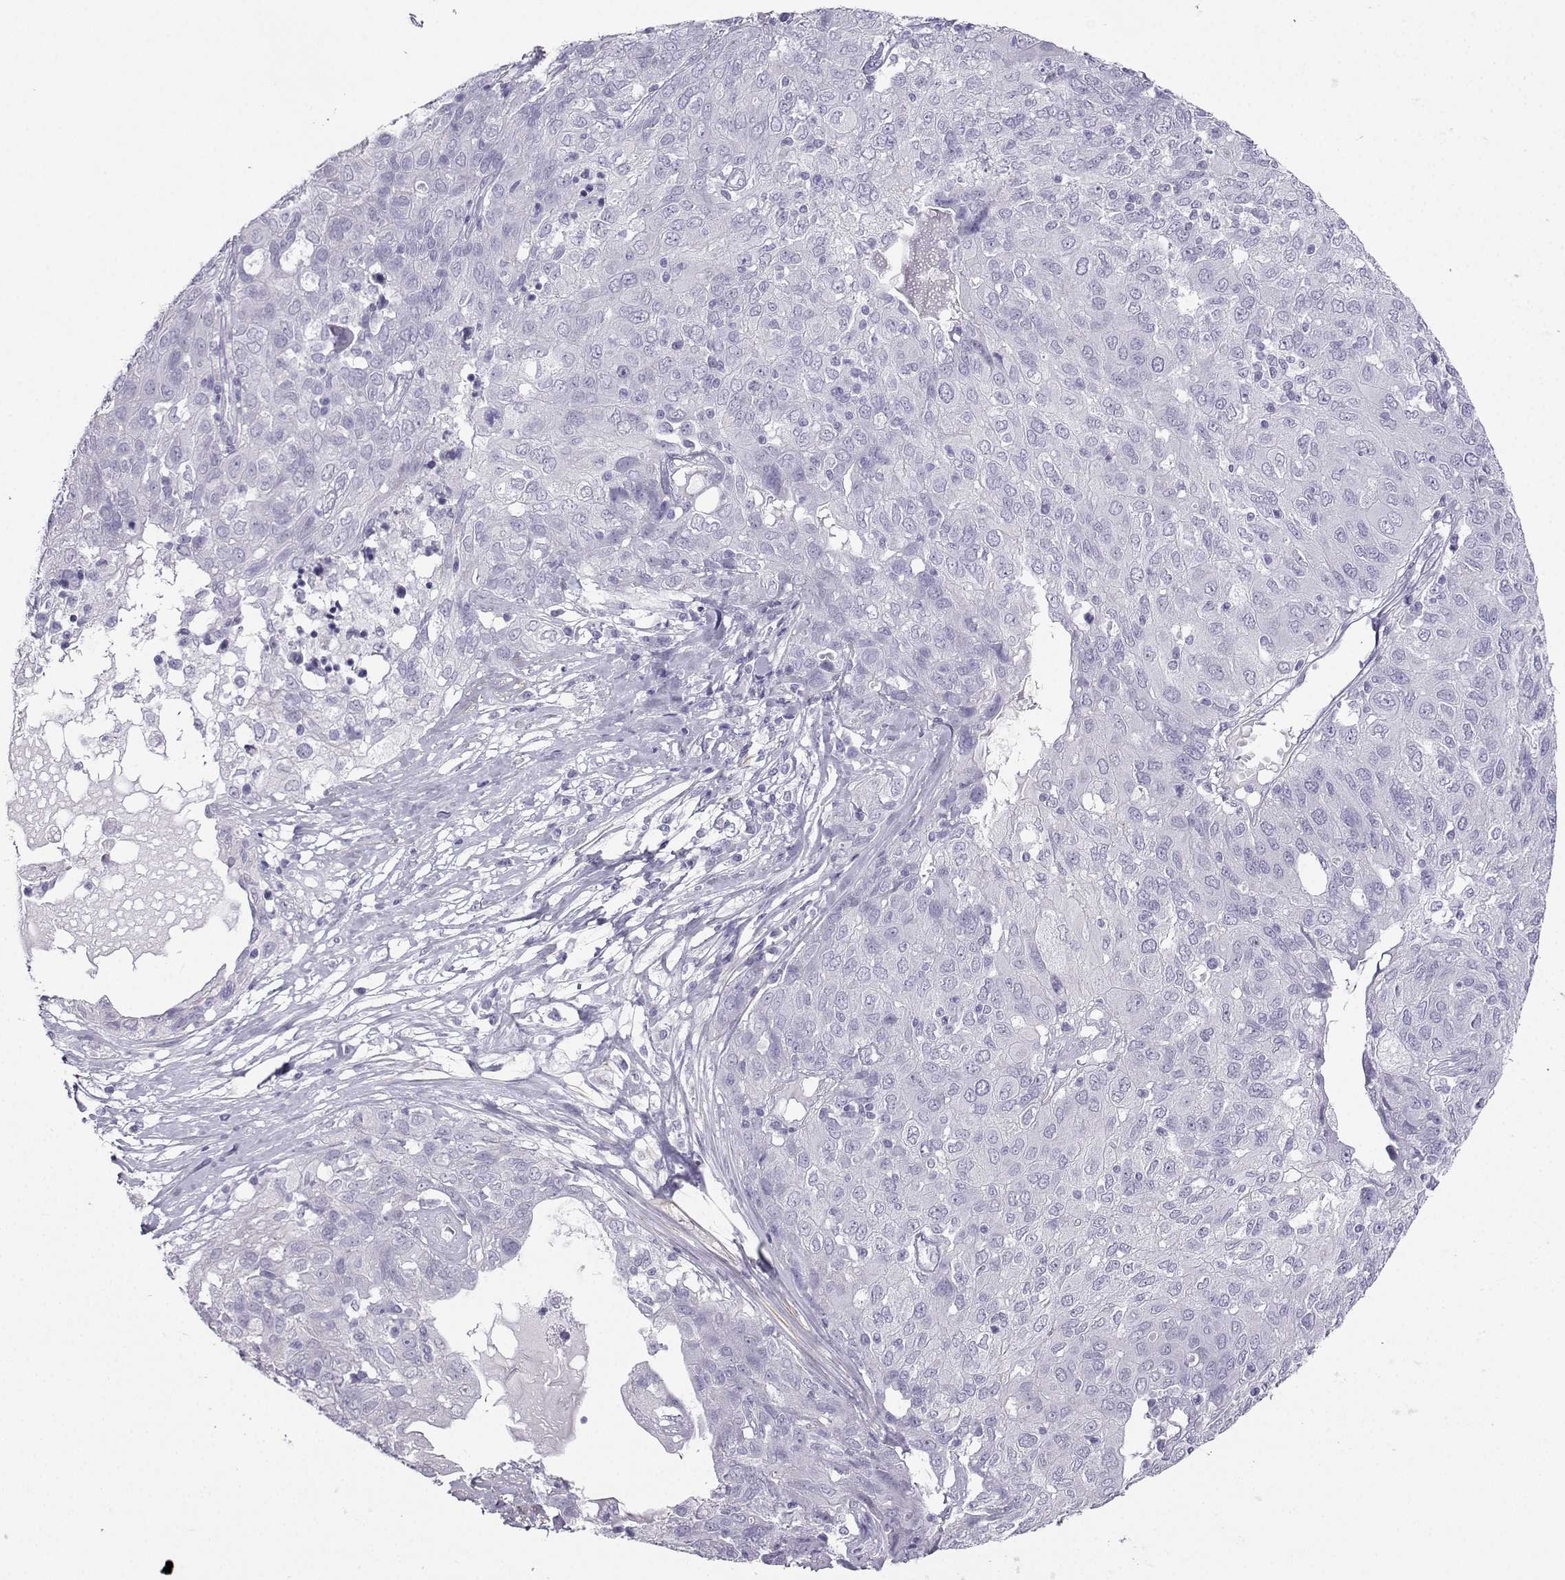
{"staining": {"intensity": "negative", "quantity": "none", "location": "none"}, "tissue": "ovarian cancer", "cell_type": "Tumor cells", "image_type": "cancer", "snomed": [{"axis": "morphology", "description": "Carcinoma, endometroid"}, {"axis": "topography", "description": "Ovary"}], "caption": "Immunohistochemistry (IHC) image of neoplastic tissue: human endometroid carcinoma (ovarian) stained with DAB (3,3'-diaminobenzidine) shows no significant protein staining in tumor cells.", "gene": "KIF17", "patient": {"sex": "female", "age": 50}}